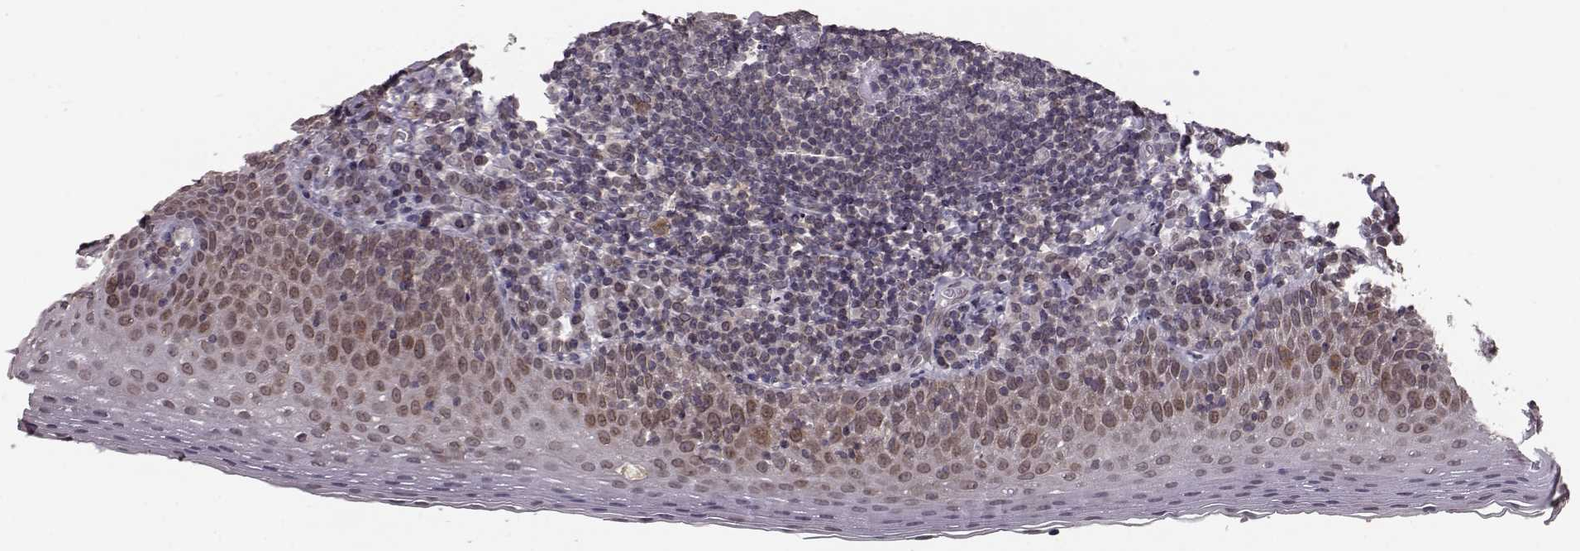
{"staining": {"intensity": "moderate", "quantity": "<25%", "location": "cytoplasmic/membranous,nuclear"}, "tissue": "tonsil", "cell_type": "Germinal center cells", "image_type": "normal", "snomed": [{"axis": "morphology", "description": "Normal tissue, NOS"}, {"axis": "morphology", "description": "Inflammation, NOS"}, {"axis": "topography", "description": "Tonsil"}], "caption": "Immunohistochemistry staining of unremarkable tonsil, which displays low levels of moderate cytoplasmic/membranous,nuclear positivity in approximately <25% of germinal center cells indicating moderate cytoplasmic/membranous,nuclear protein staining. The staining was performed using DAB (brown) for protein detection and nuclei were counterstained in hematoxylin (blue).", "gene": "NUP37", "patient": {"sex": "female", "age": 31}}